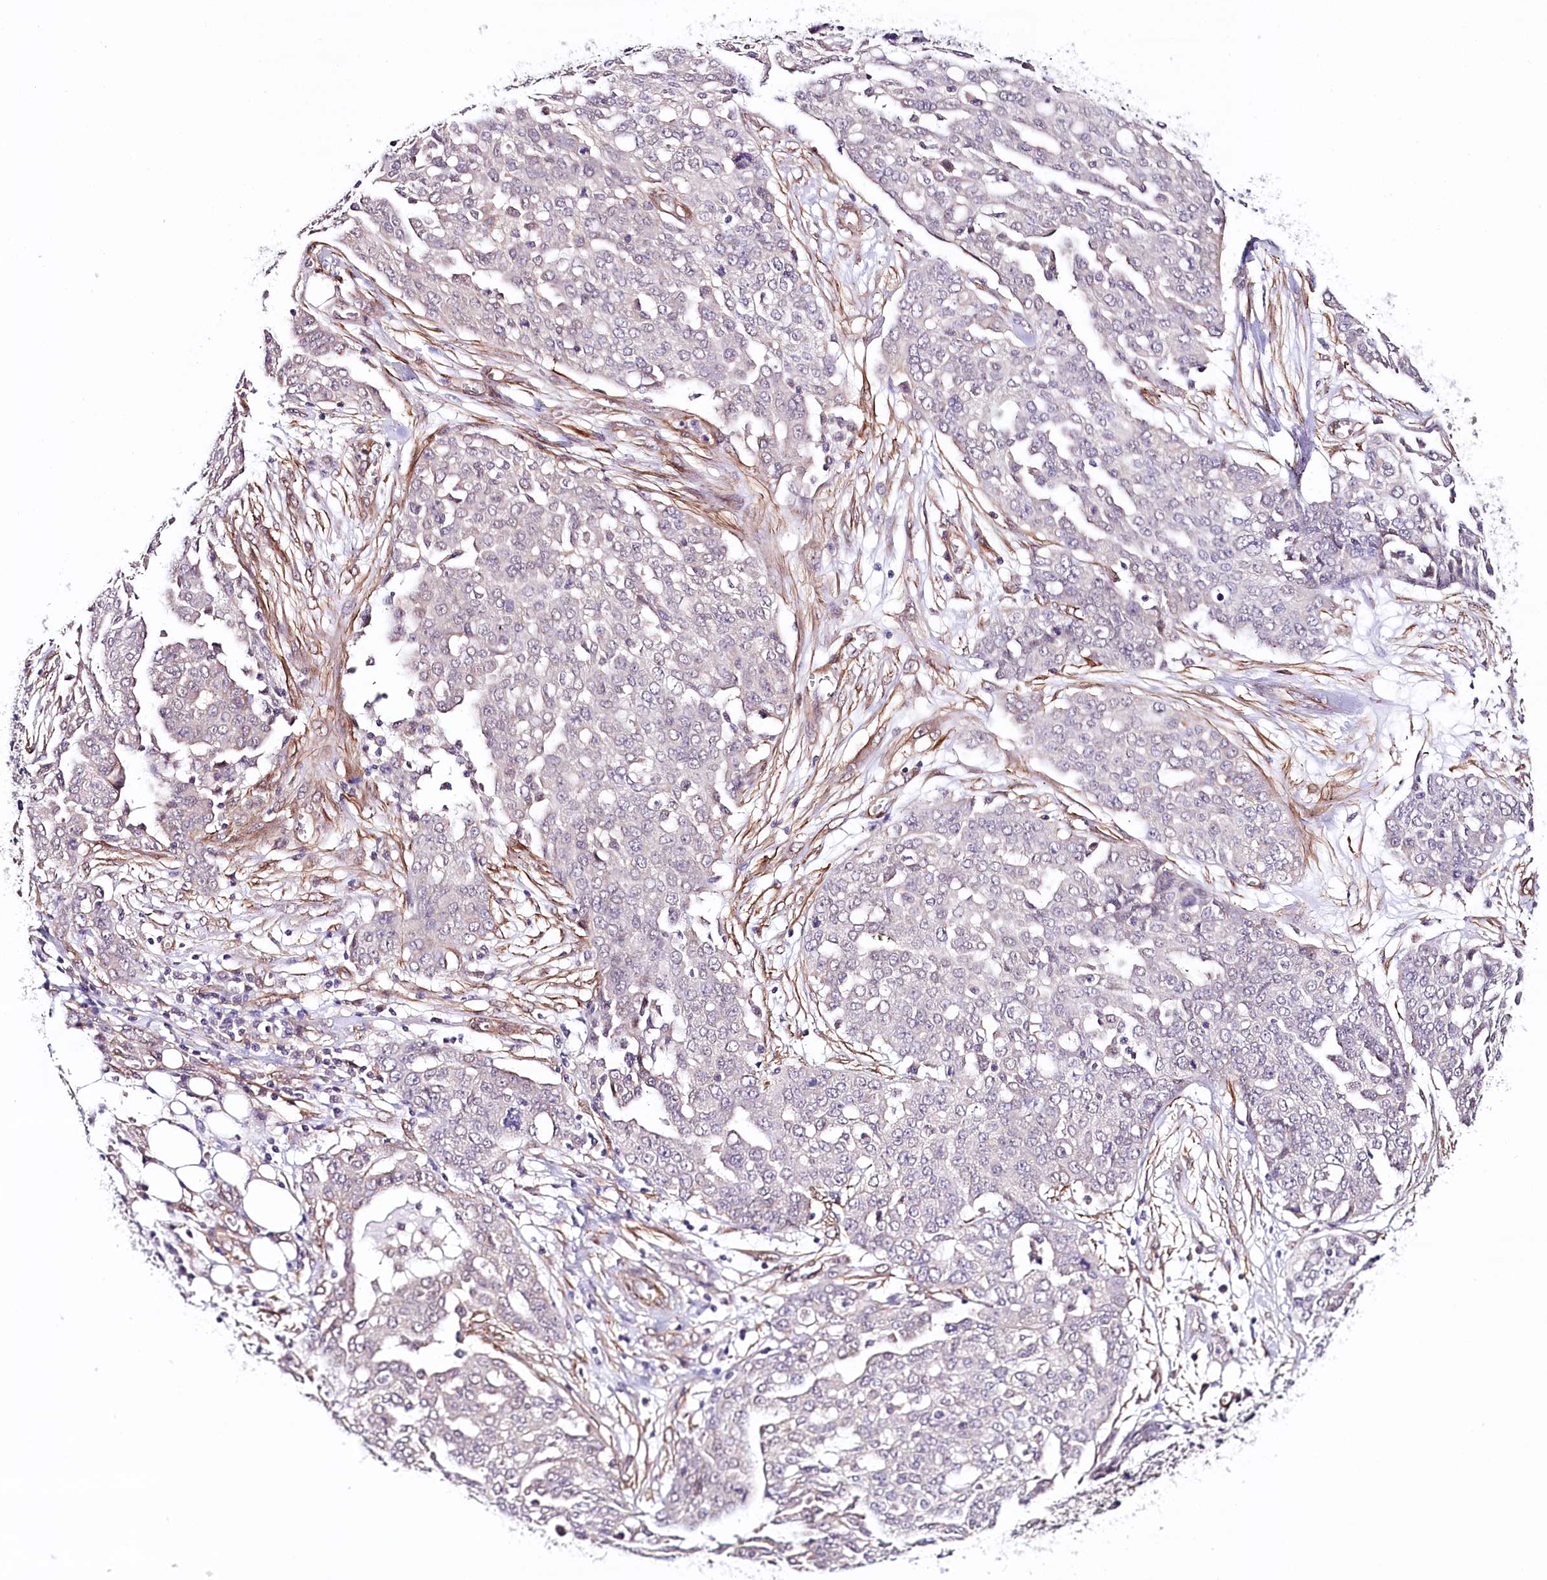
{"staining": {"intensity": "negative", "quantity": "none", "location": "none"}, "tissue": "ovarian cancer", "cell_type": "Tumor cells", "image_type": "cancer", "snomed": [{"axis": "morphology", "description": "Cystadenocarcinoma, serous, NOS"}, {"axis": "topography", "description": "Soft tissue"}, {"axis": "topography", "description": "Ovary"}], "caption": "Immunohistochemistry (IHC) image of neoplastic tissue: serous cystadenocarcinoma (ovarian) stained with DAB (3,3'-diaminobenzidine) reveals no significant protein positivity in tumor cells. (IHC, brightfield microscopy, high magnification).", "gene": "PPP2R5B", "patient": {"sex": "female", "age": 57}}